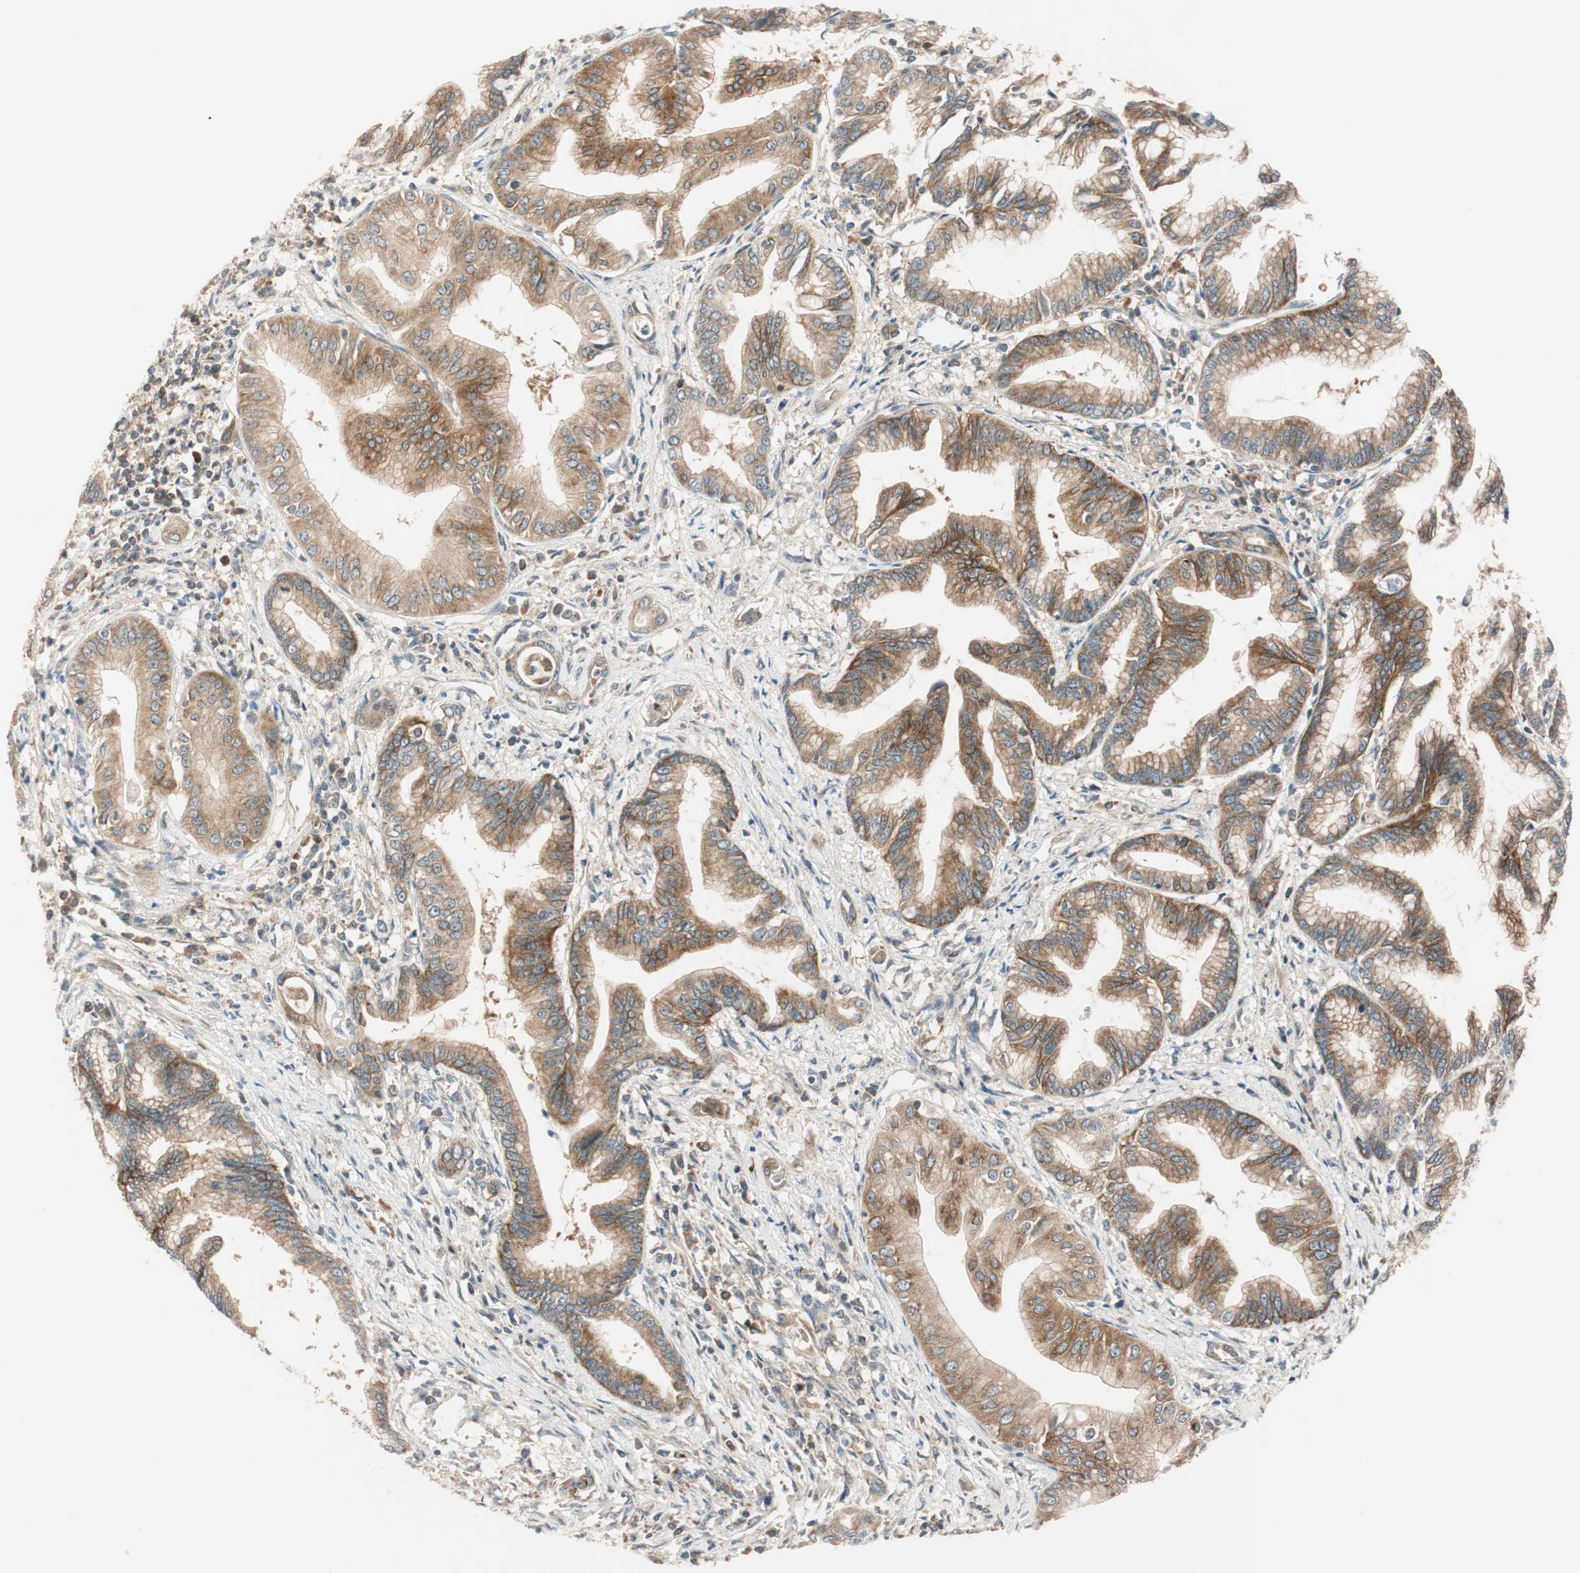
{"staining": {"intensity": "strong", "quantity": ">75%", "location": "cytoplasmic/membranous"}, "tissue": "pancreatic cancer", "cell_type": "Tumor cells", "image_type": "cancer", "snomed": [{"axis": "morphology", "description": "Adenocarcinoma, NOS"}, {"axis": "topography", "description": "Pancreas"}], "caption": "Immunohistochemistry (IHC) (DAB (3,3'-diaminobenzidine)) staining of pancreatic adenocarcinoma demonstrates strong cytoplasmic/membranous protein expression in about >75% of tumor cells.", "gene": "ABI1", "patient": {"sex": "female", "age": 64}}